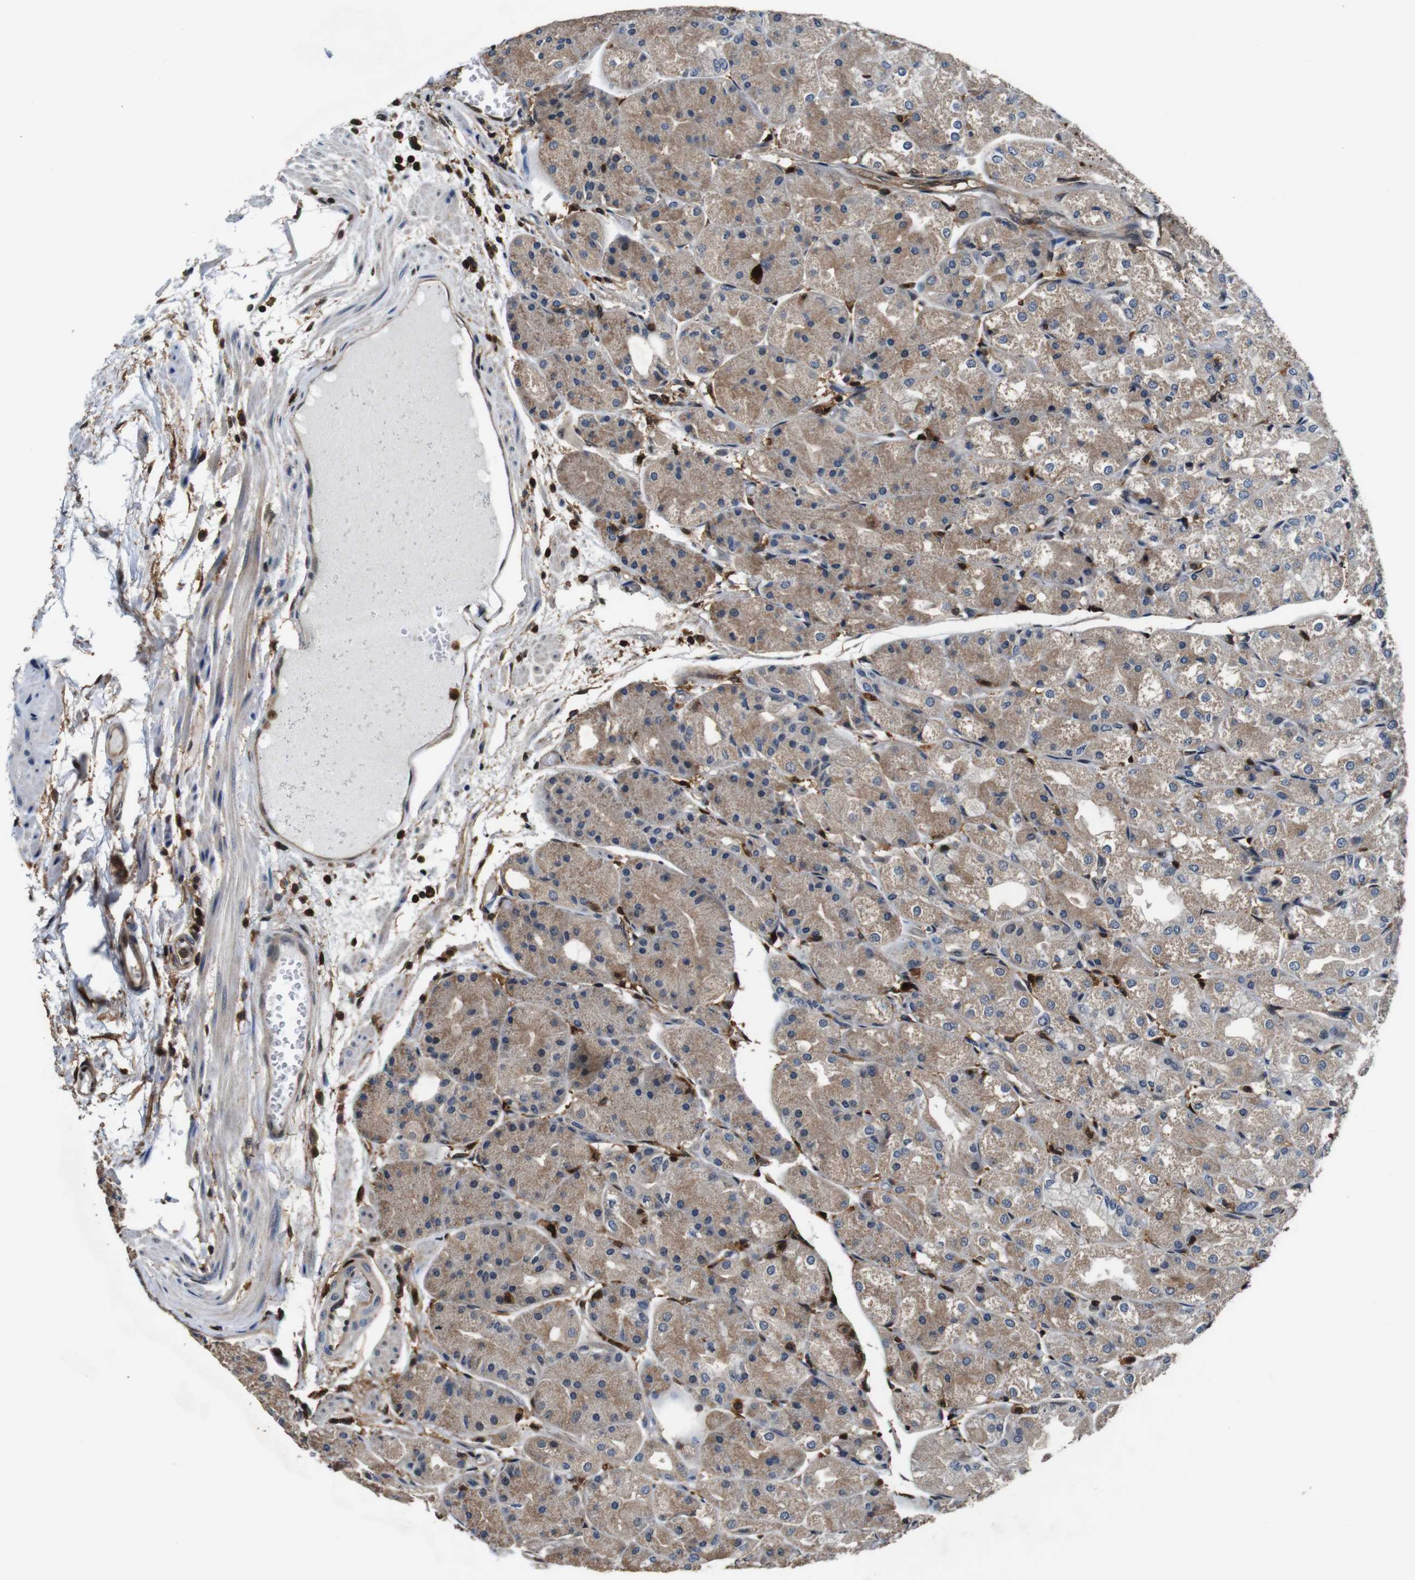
{"staining": {"intensity": "moderate", "quantity": ">75%", "location": "cytoplasmic/membranous"}, "tissue": "stomach", "cell_type": "Glandular cells", "image_type": "normal", "snomed": [{"axis": "morphology", "description": "Normal tissue, NOS"}, {"axis": "topography", "description": "Stomach, upper"}], "caption": "This micrograph reveals IHC staining of benign human stomach, with medium moderate cytoplasmic/membranous staining in about >75% of glandular cells.", "gene": "ANXA1", "patient": {"sex": "male", "age": 72}}